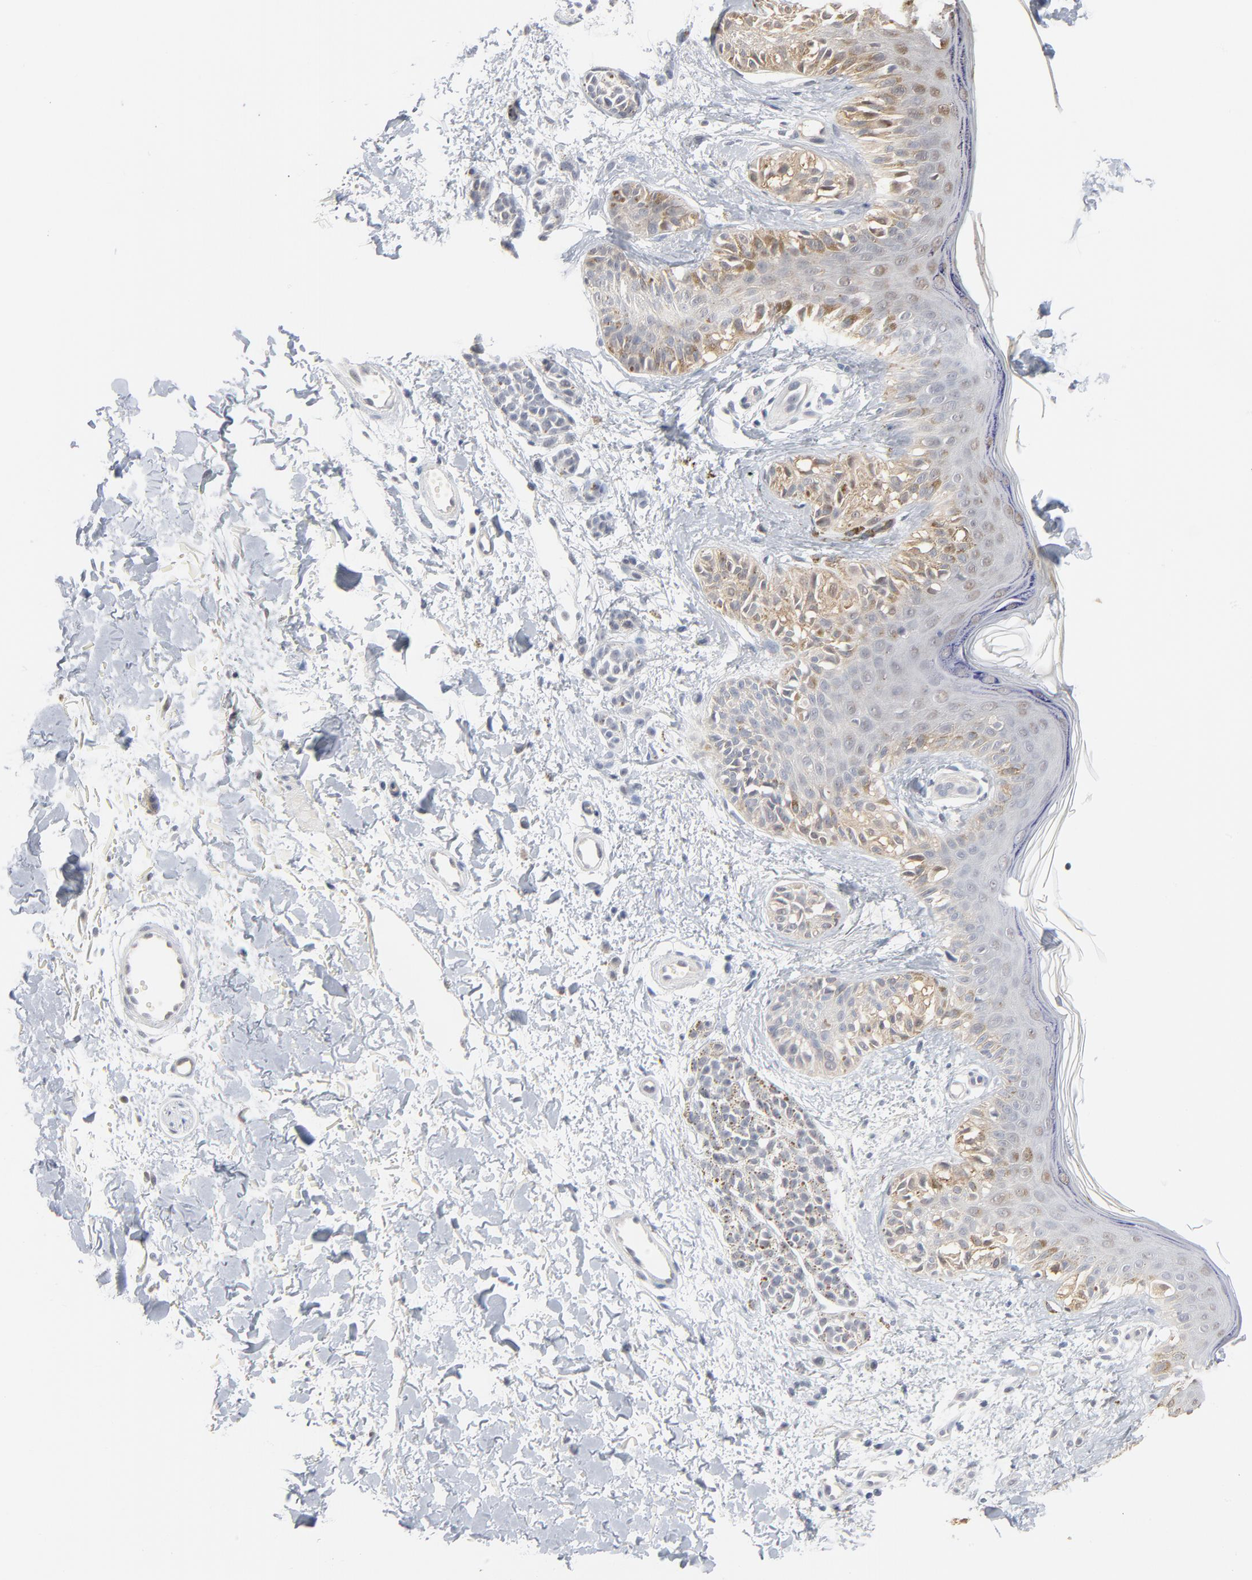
{"staining": {"intensity": "weak", "quantity": "25%-75%", "location": "cytoplasmic/membranous"}, "tissue": "melanoma", "cell_type": "Tumor cells", "image_type": "cancer", "snomed": [{"axis": "morphology", "description": "Normal tissue, NOS"}, {"axis": "morphology", "description": "Malignant melanoma, NOS"}, {"axis": "topography", "description": "Skin"}], "caption": "IHC image of neoplastic tissue: melanoma stained using IHC demonstrates low levels of weak protein expression localized specifically in the cytoplasmic/membranous of tumor cells, appearing as a cytoplasmic/membranous brown color.", "gene": "EPCAM", "patient": {"sex": "male", "age": 83}}